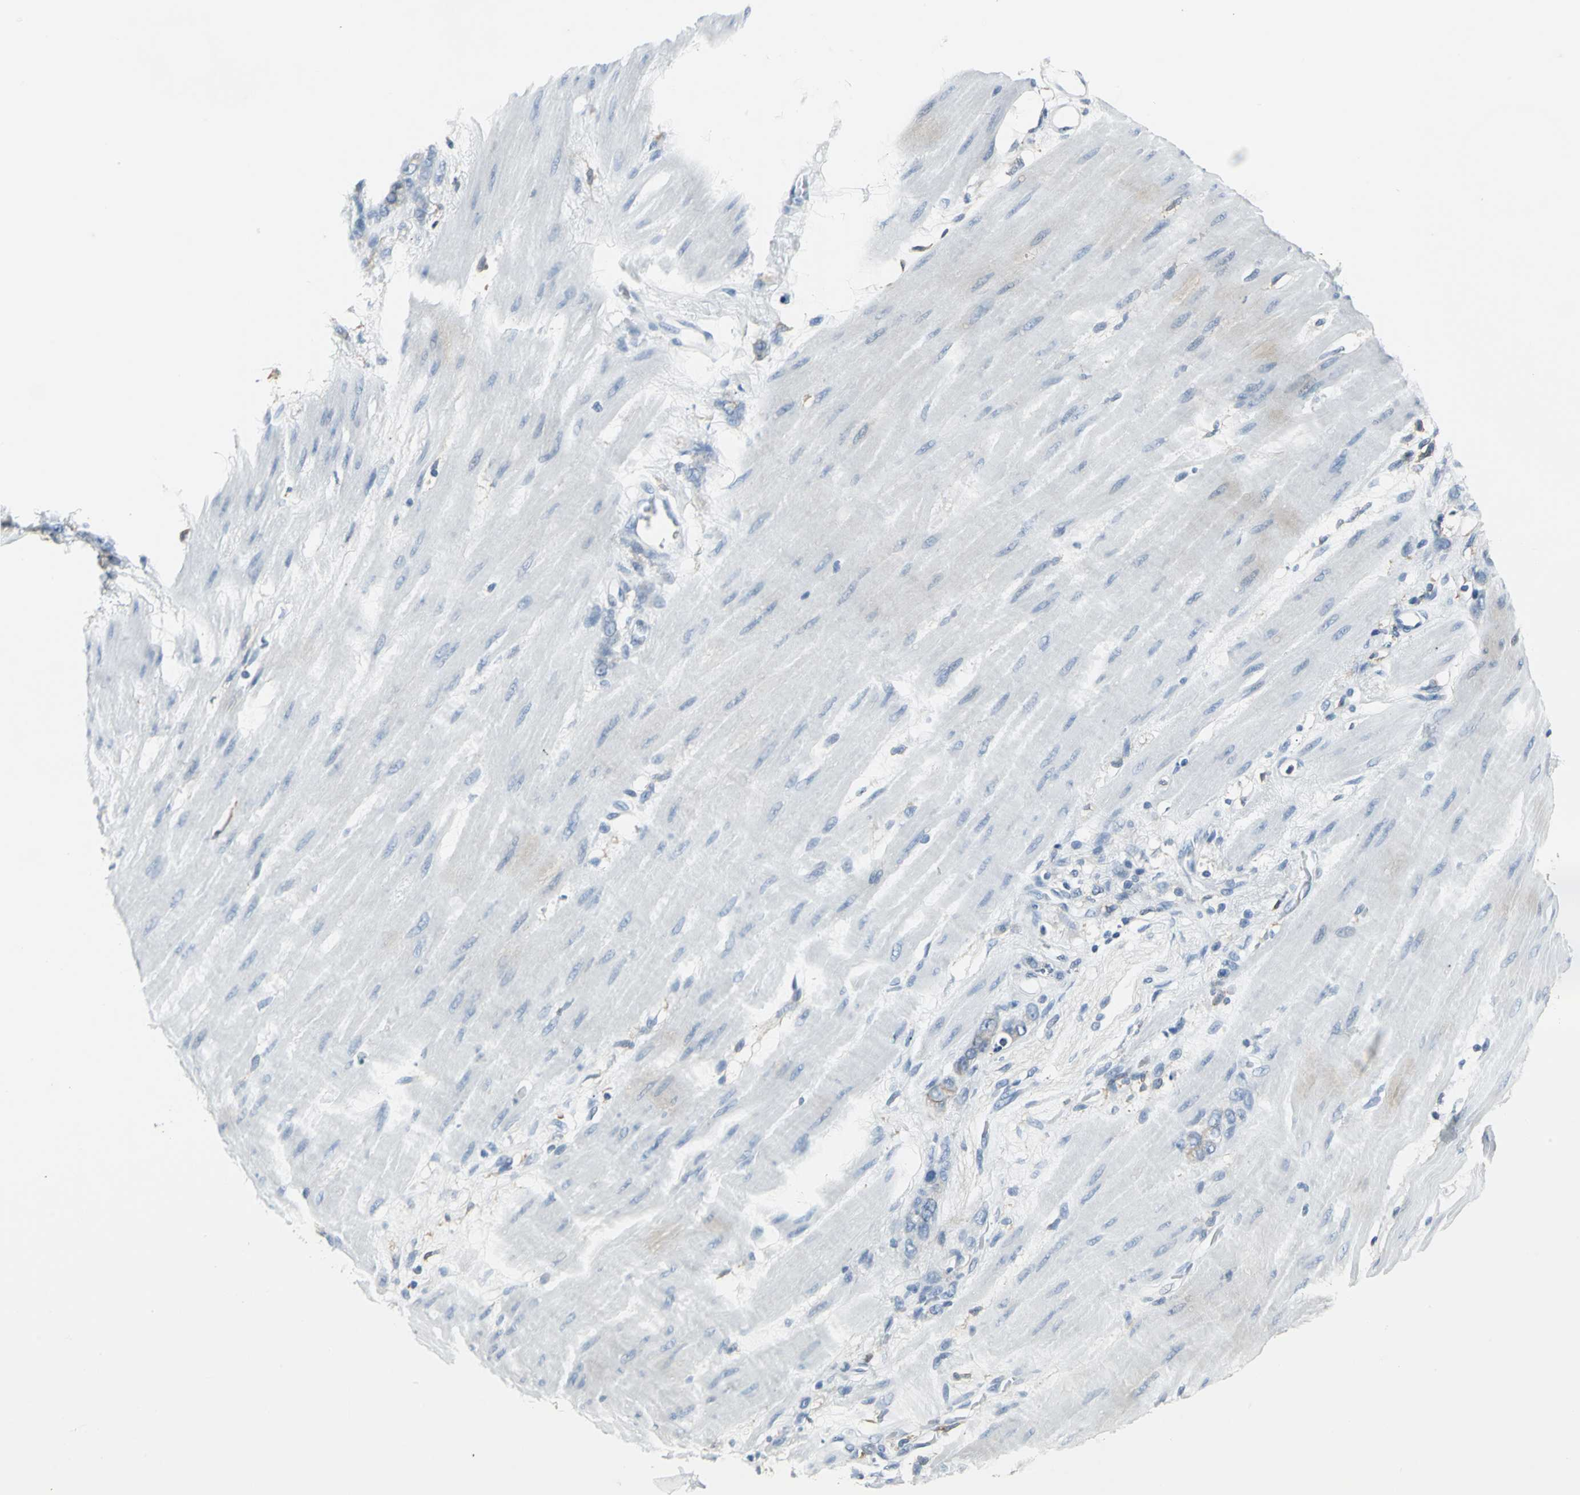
{"staining": {"intensity": "negative", "quantity": "none", "location": "none"}, "tissue": "stomach cancer", "cell_type": "Tumor cells", "image_type": "cancer", "snomed": [{"axis": "morphology", "description": "Adenocarcinoma, NOS"}, {"axis": "topography", "description": "Stomach"}], "caption": "DAB immunohistochemical staining of stomach adenocarcinoma shows no significant expression in tumor cells.", "gene": "IQGAP2", "patient": {"sex": "male", "age": 82}}